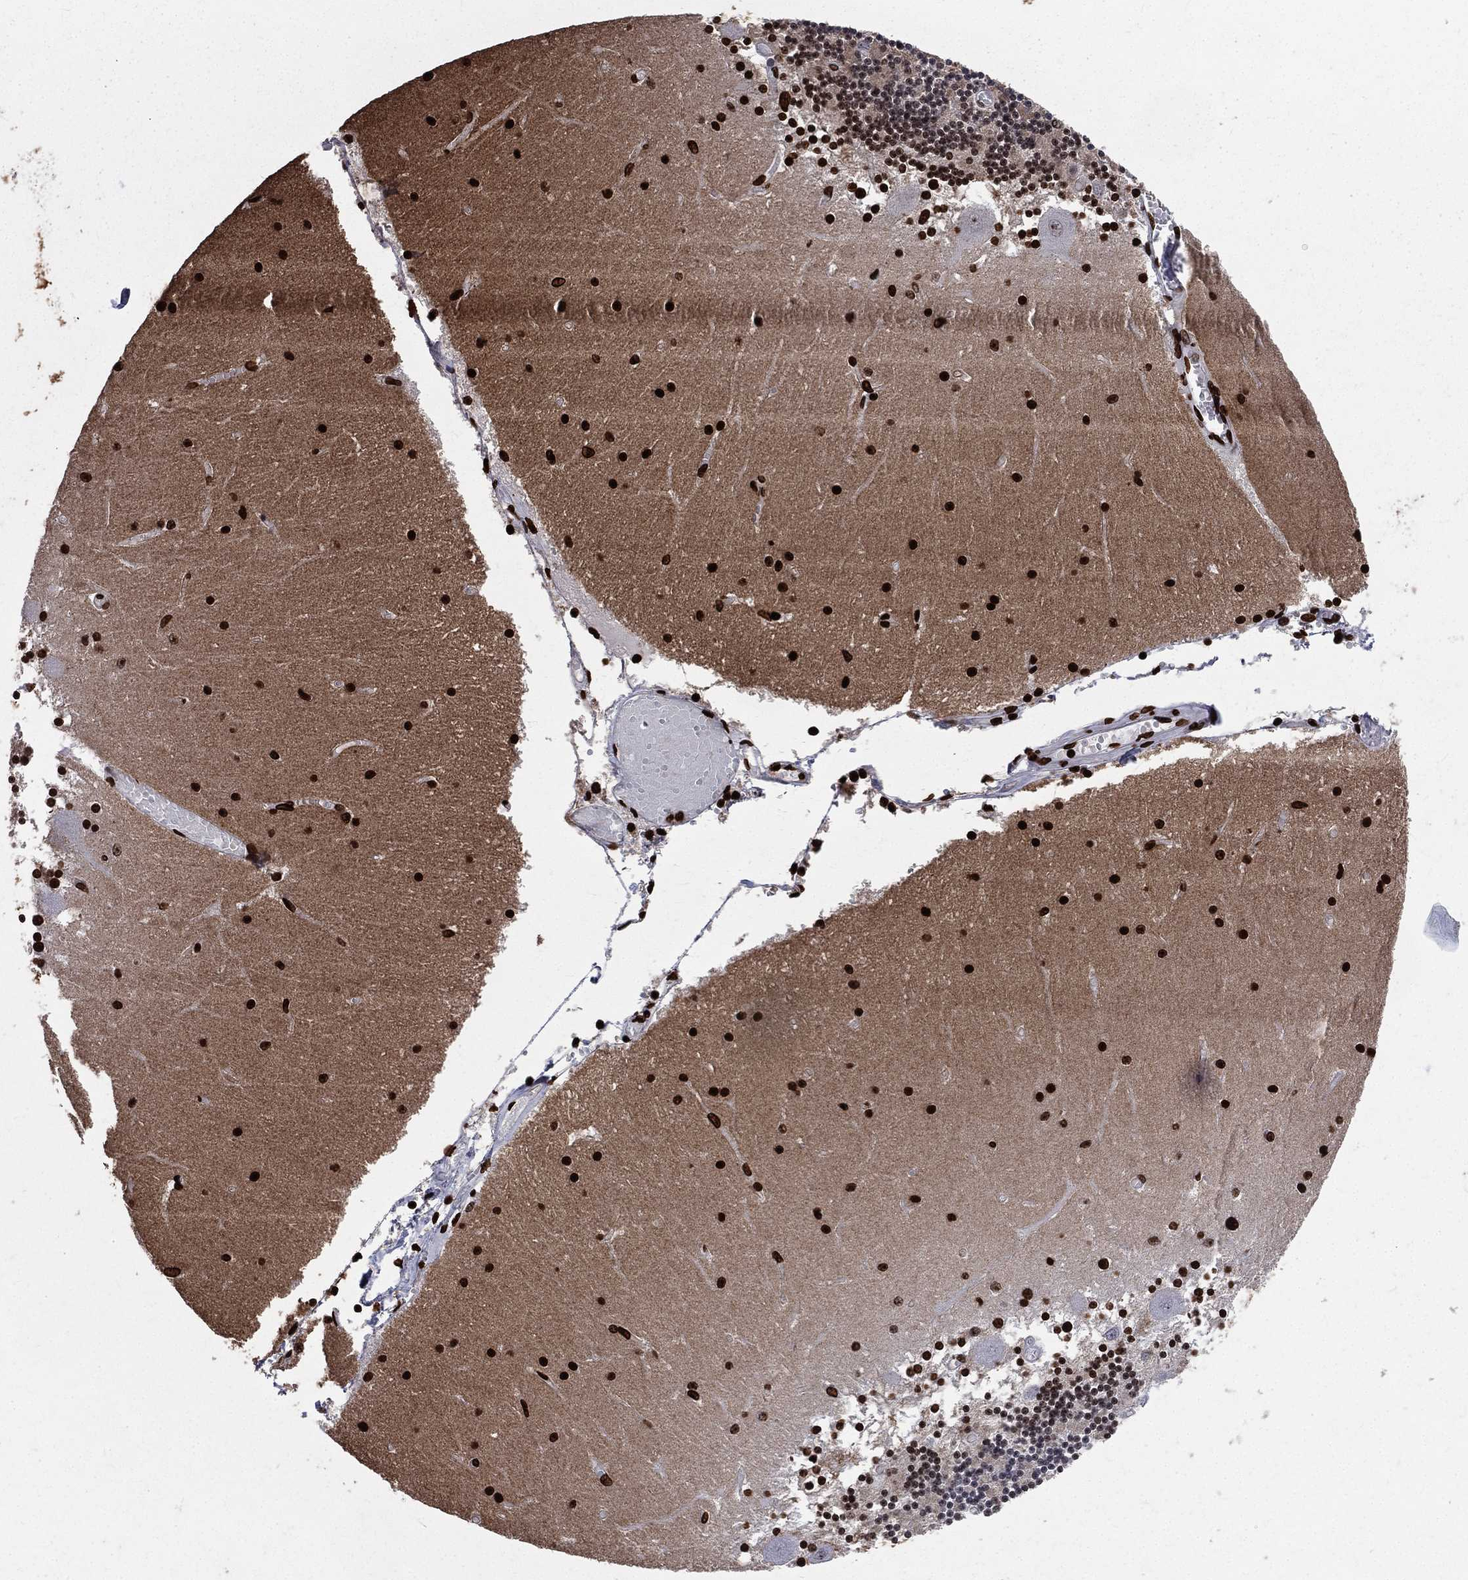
{"staining": {"intensity": "negative", "quantity": "none", "location": "none"}, "tissue": "cerebellum", "cell_type": "Cells in granular layer", "image_type": "normal", "snomed": [{"axis": "morphology", "description": "Normal tissue, NOS"}, {"axis": "topography", "description": "Cerebellum"}], "caption": "The immunohistochemistry image has no significant staining in cells in granular layer of cerebellum.", "gene": "BASP1", "patient": {"sex": "female", "age": 28}}